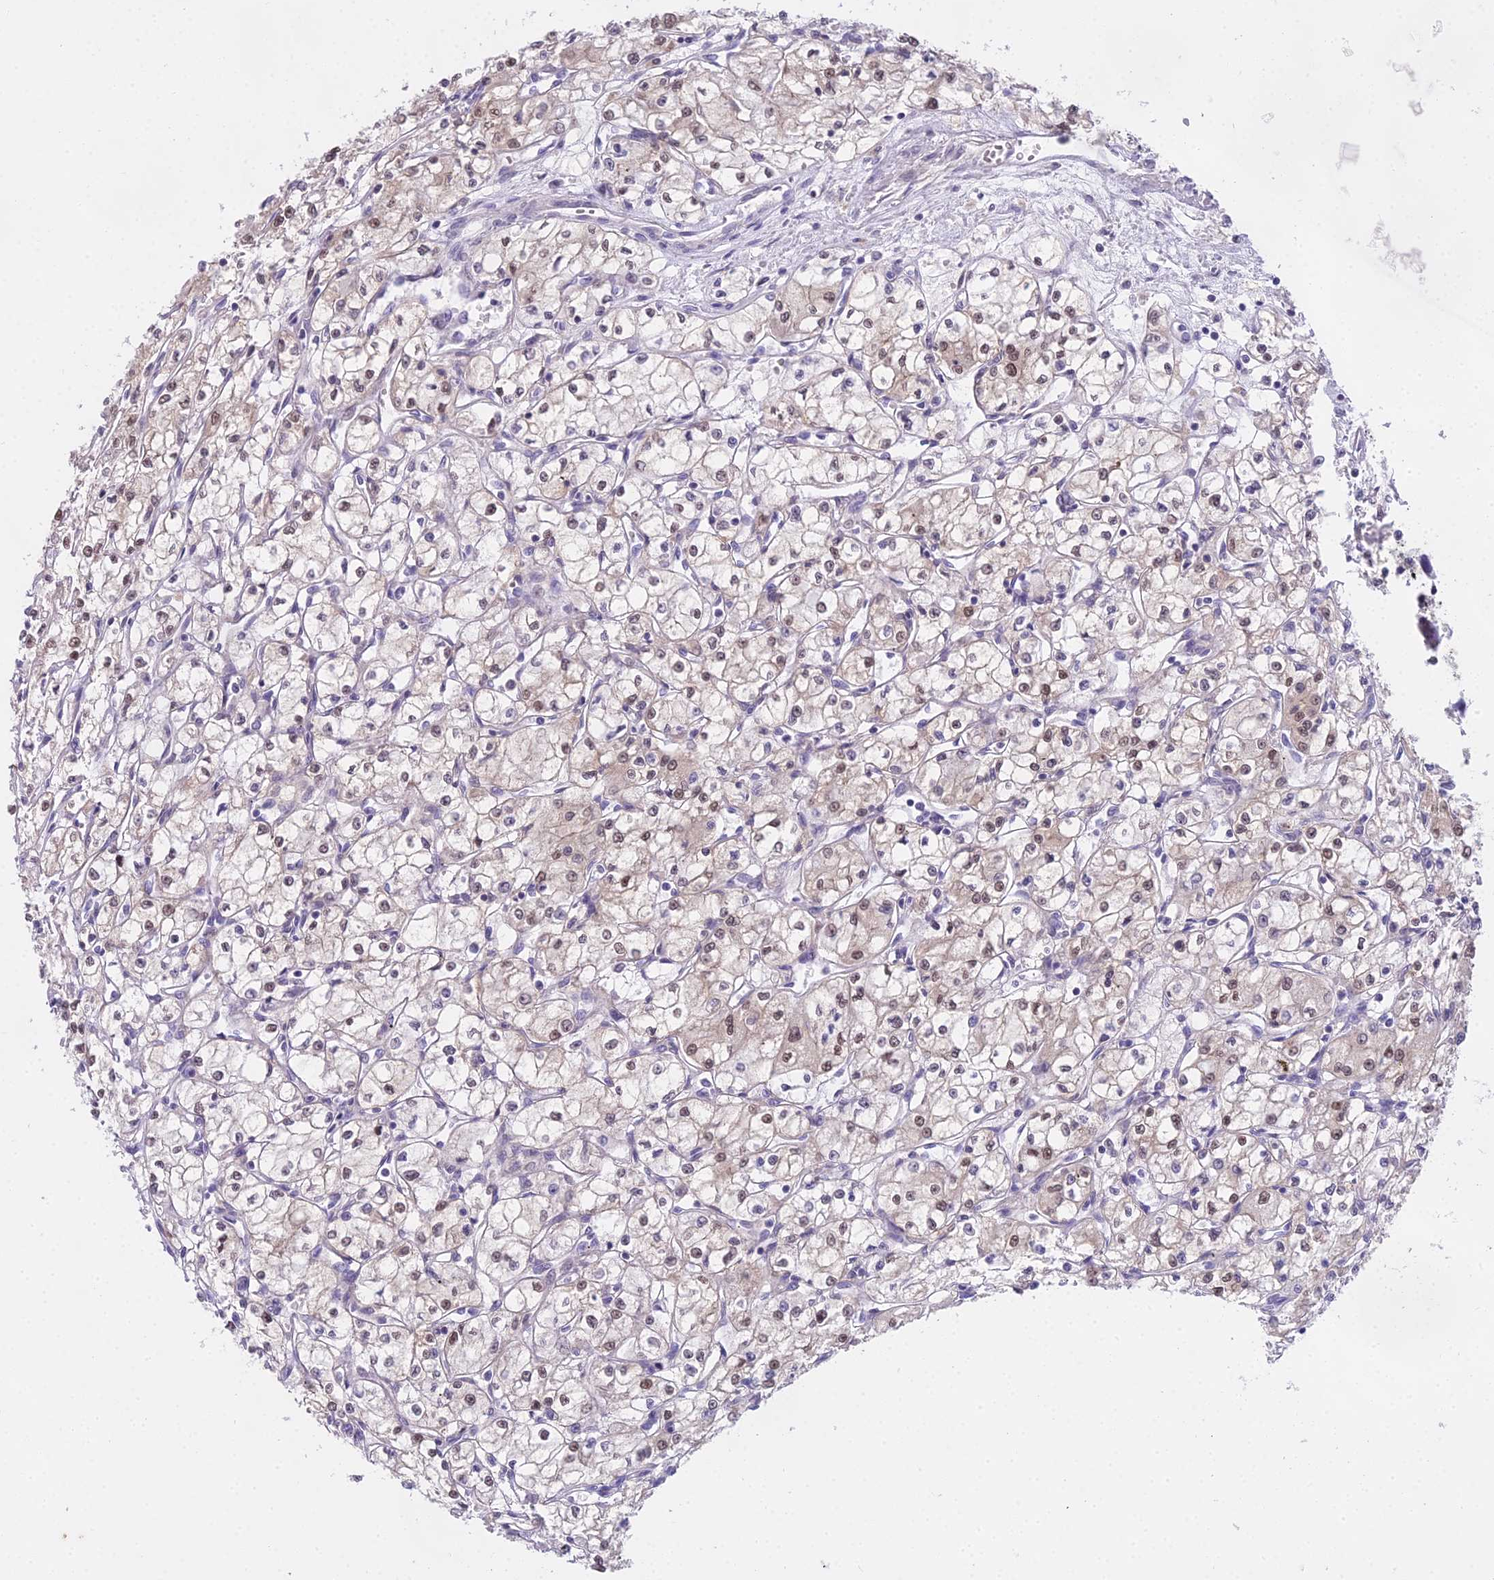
{"staining": {"intensity": "moderate", "quantity": "25%-75%", "location": "cytoplasmic/membranous,nuclear"}, "tissue": "renal cancer", "cell_type": "Tumor cells", "image_type": "cancer", "snomed": [{"axis": "morphology", "description": "Adenocarcinoma, NOS"}, {"axis": "topography", "description": "Kidney"}], "caption": "This micrograph displays renal adenocarcinoma stained with immunohistochemistry (IHC) to label a protein in brown. The cytoplasmic/membranous and nuclear of tumor cells show moderate positivity for the protein. Nuclei are counter-stained blue.", "gene": "MAT2A", "patient": {"sex": "male", "age": 59}}